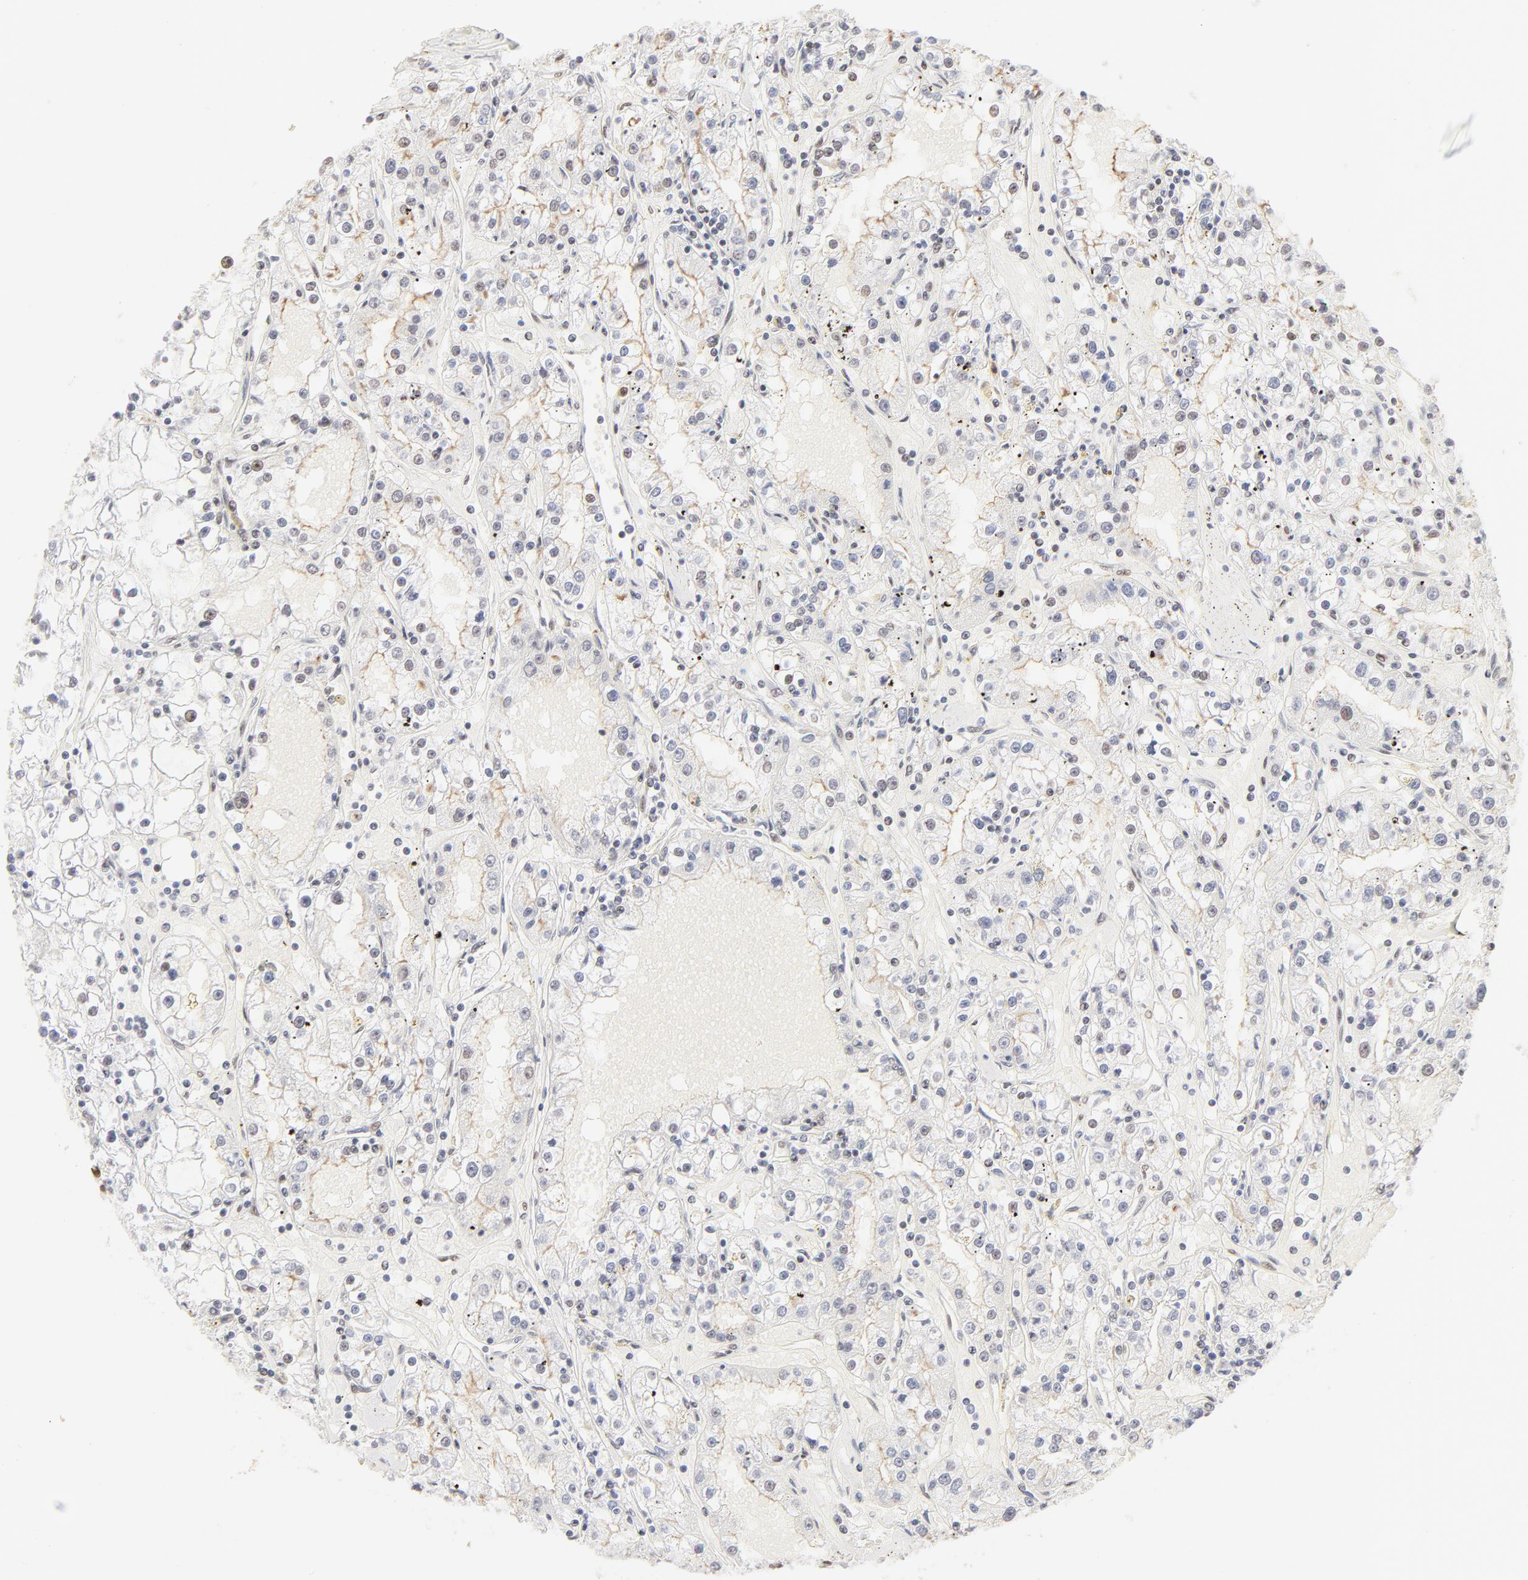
{"staining": {"intensity": "negative", "quantity": "none", "location": "none"}, "tissue": "renal cancer", "cell_type": "Tumor cells", "image_type": "cancer", "snomed": [{"axis": "morphology", "description": "Adenocarcinoma, NOS"}, {"axis": "topography", "description": "Kidney"}], "caption": "An immunohistochemistry photomicrograph of renal cancer is shown. There is no staining in tumor cells of renal cancer. (Stains: DAB immunohistochemistry (IHC) with hematoxylin counter stain, Microscopy: brightfield microscopy at high magnification).", "gene": "PBX1", "patient": {"sex": "male", "age": 56}}